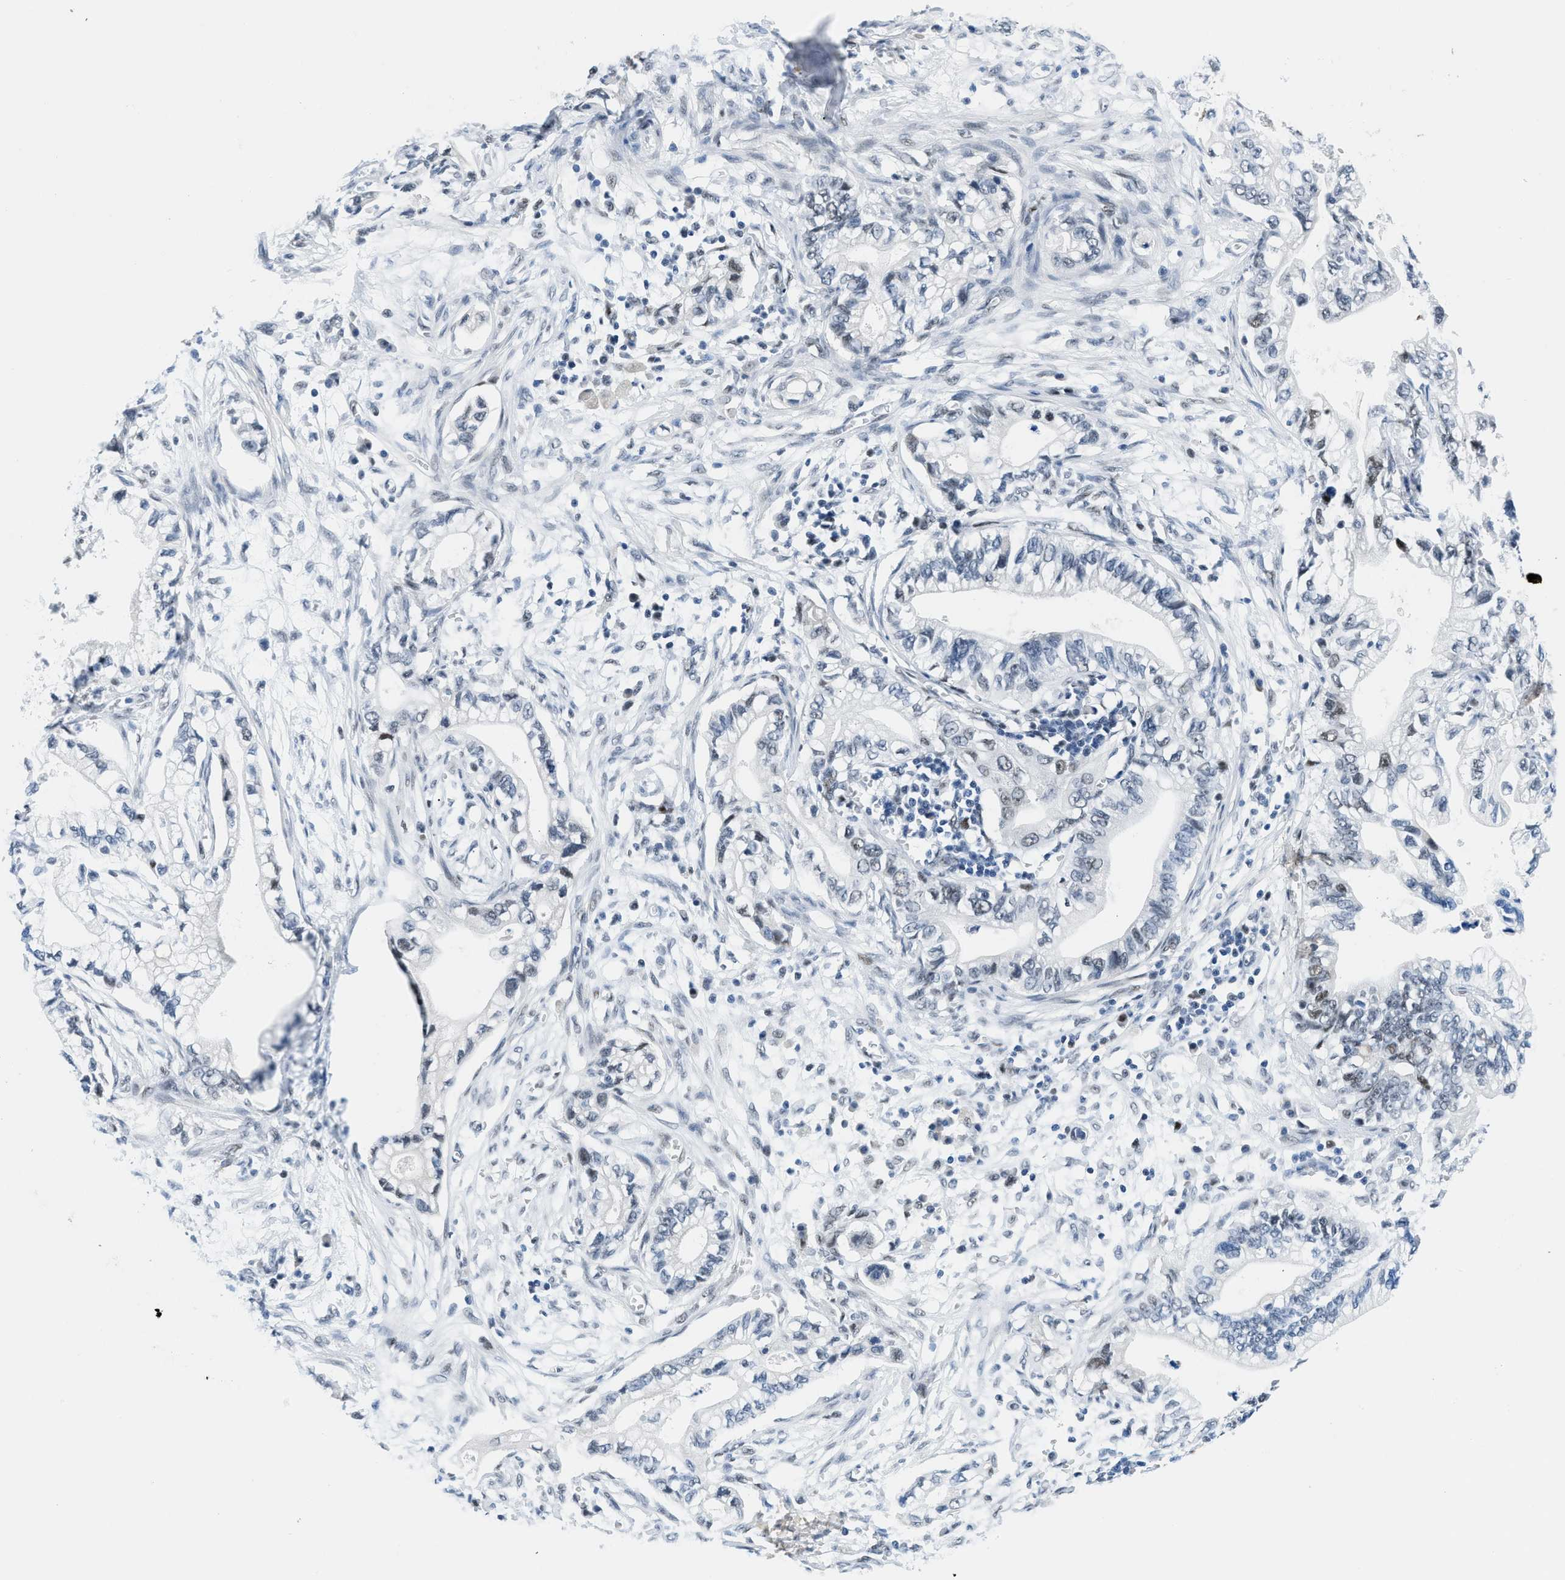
{"staining": {"intensity": "weak", "quantity": "<25%", "location": "nuclear"}, "tissue": "pancreatic cancer", "cell_type": "Tumor cells", "image_type": "cancer", "snomed": [{"axis": "morphology", "description": "Adenocarcinoma, NOS"}, {"axis": "topography", "description": "Pancreas"}], "caption": "Tumor cells show no significant protein positivity in adenocarcinoma (pancreatic).", "gene": "SMARCAD1", "patient": {"sex": "male", "age": 56}}